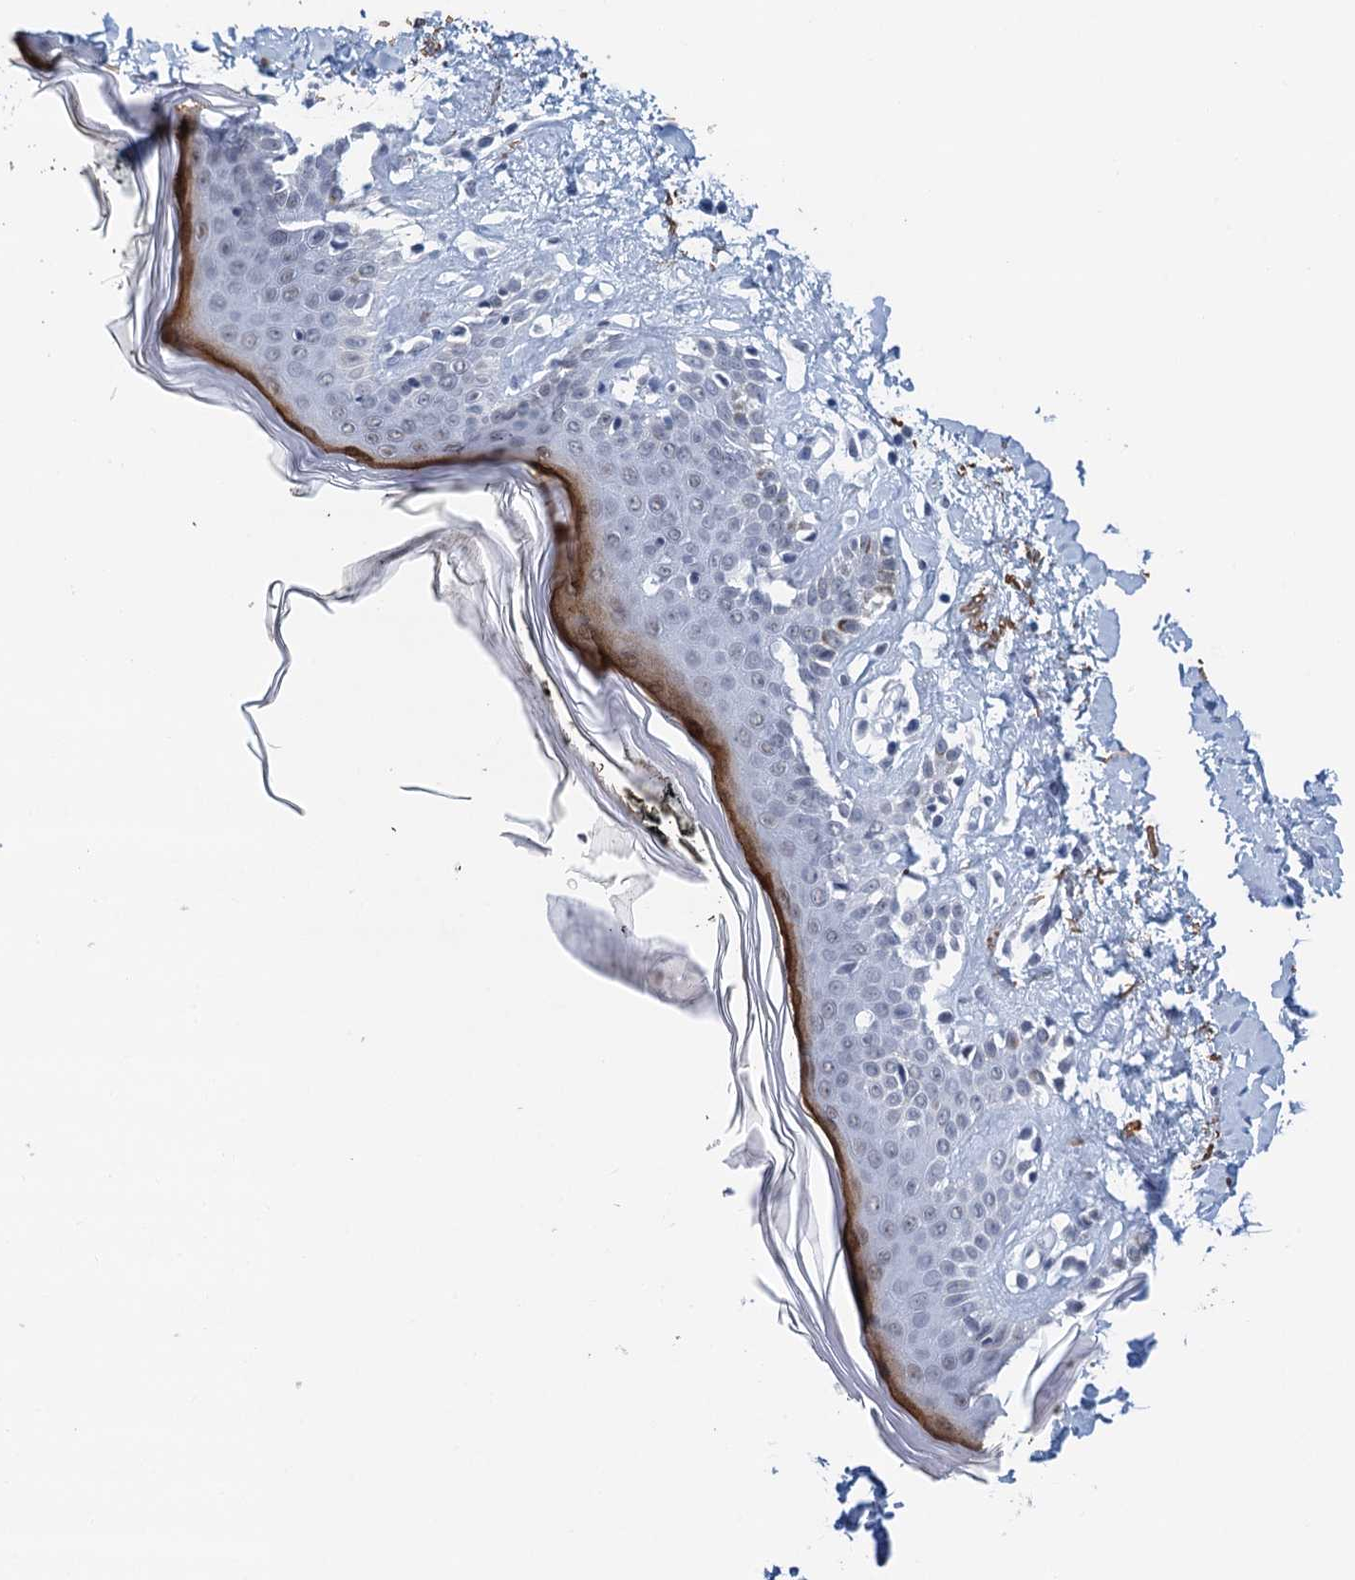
{"staining": {"intensity": "negative", "quantity": "none", "location": "none"}, "tissue": "skin", "cell_type": "Fibroblasts", "image_type": "normal", "snomed": [{"axis": "morphology", "description": "Normal tissue, NOS"}, {"axis": "topography", "description": "Skin"}], "caption": "Immunohistochemical staining of unremarkable human skin shows no significant staining in fibroblasts.", "gene": "EPS8L1", "patient": {"sex": "female", "age": 64}}